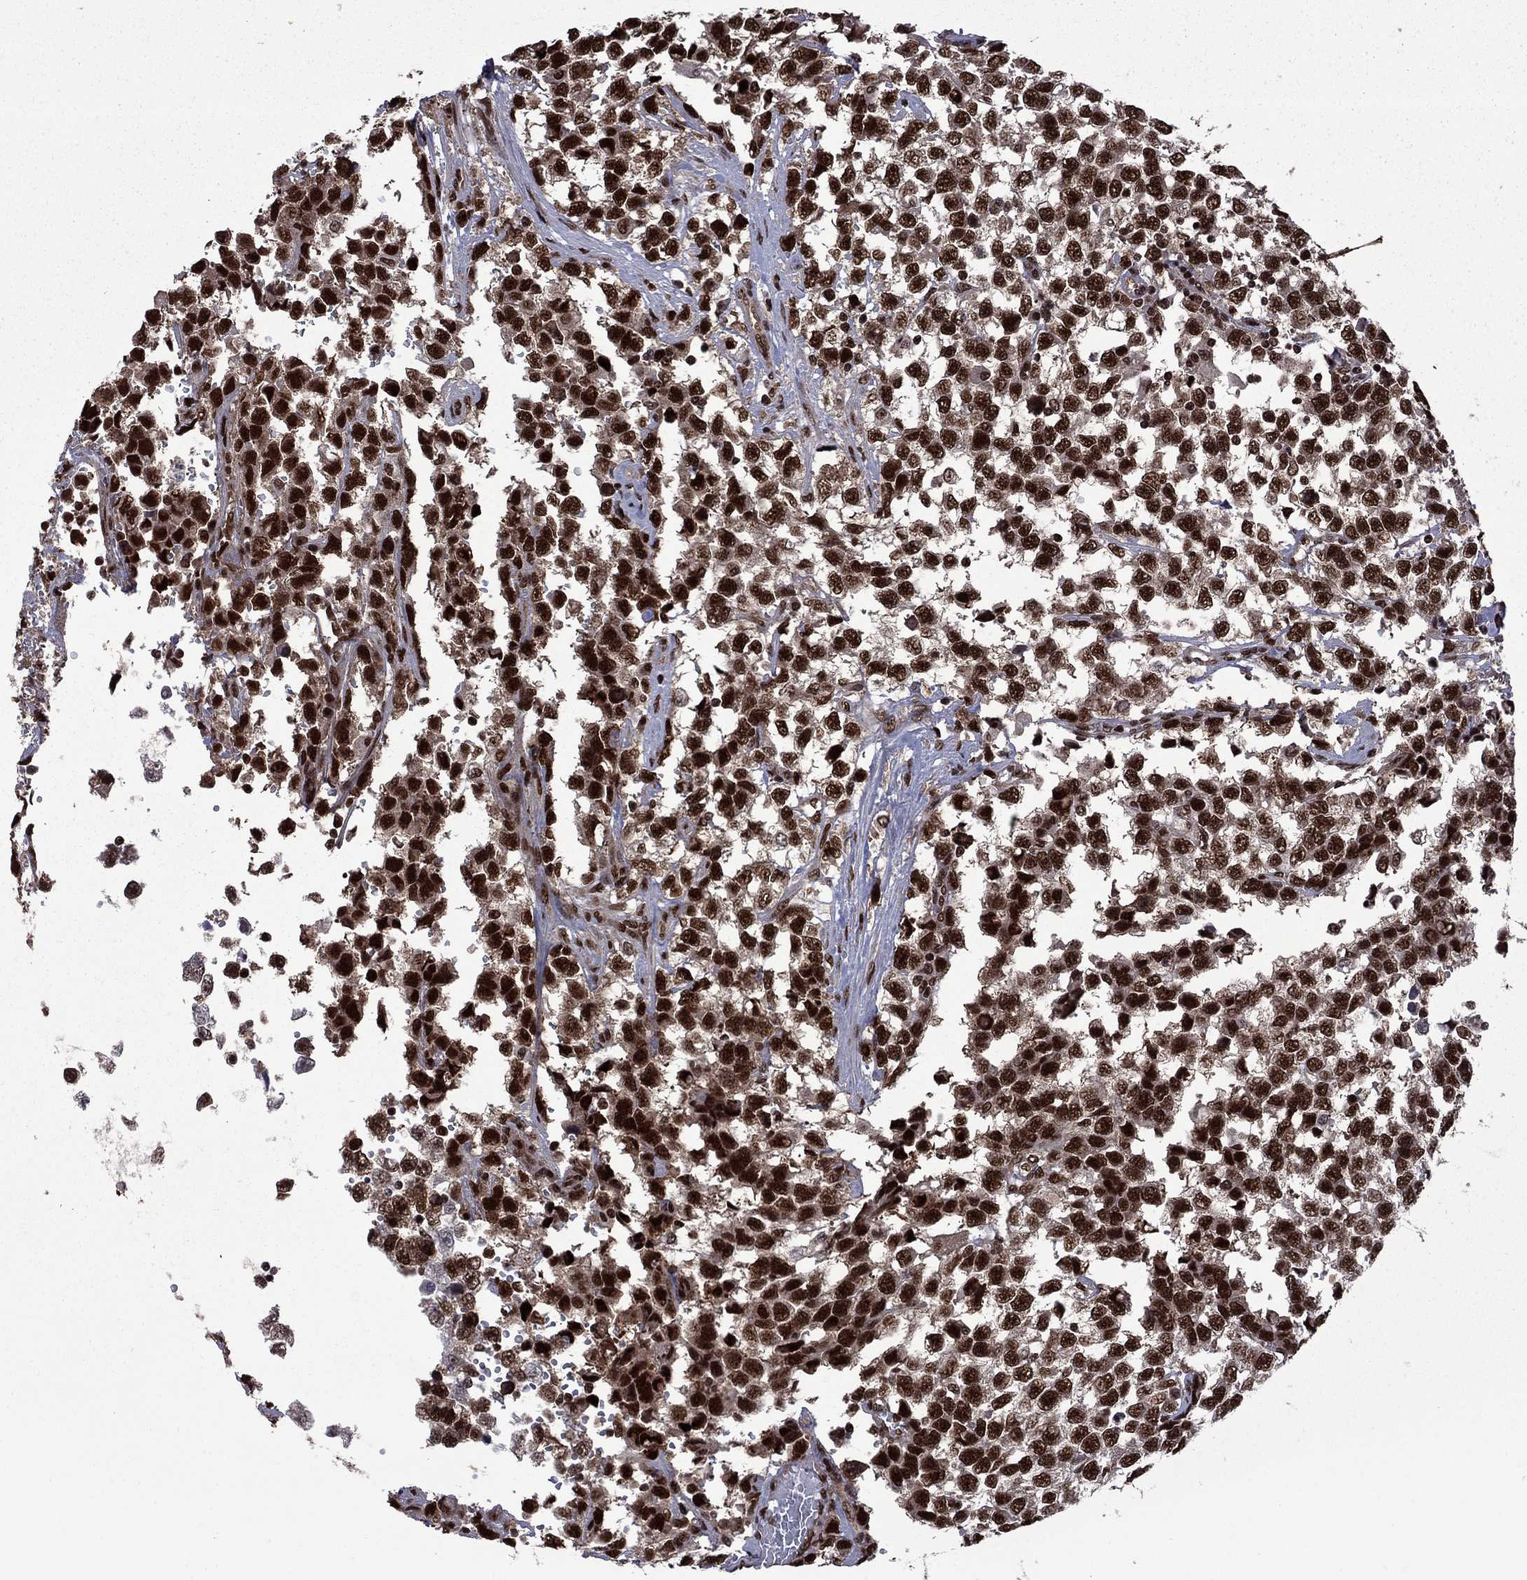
{"staining": {"intensity": "strong", "quantity": ">75%", "location": "nuclear"}, "tissue": "testis cancer", "cell_type": "Tumor cells", "image_type": "cancer", "snomed": [{"axis": "morphology", "description": "Seminoma, NOS"}, {"axis": "topography", "description": "Testis"}], "caption": "Testis seminoma stained for a protein (brown) exhibits strong nuclear positive positivity in about >75% of tumor cells.", "gene": "MED25", "patient": {"sex": "male", "age": 34}}